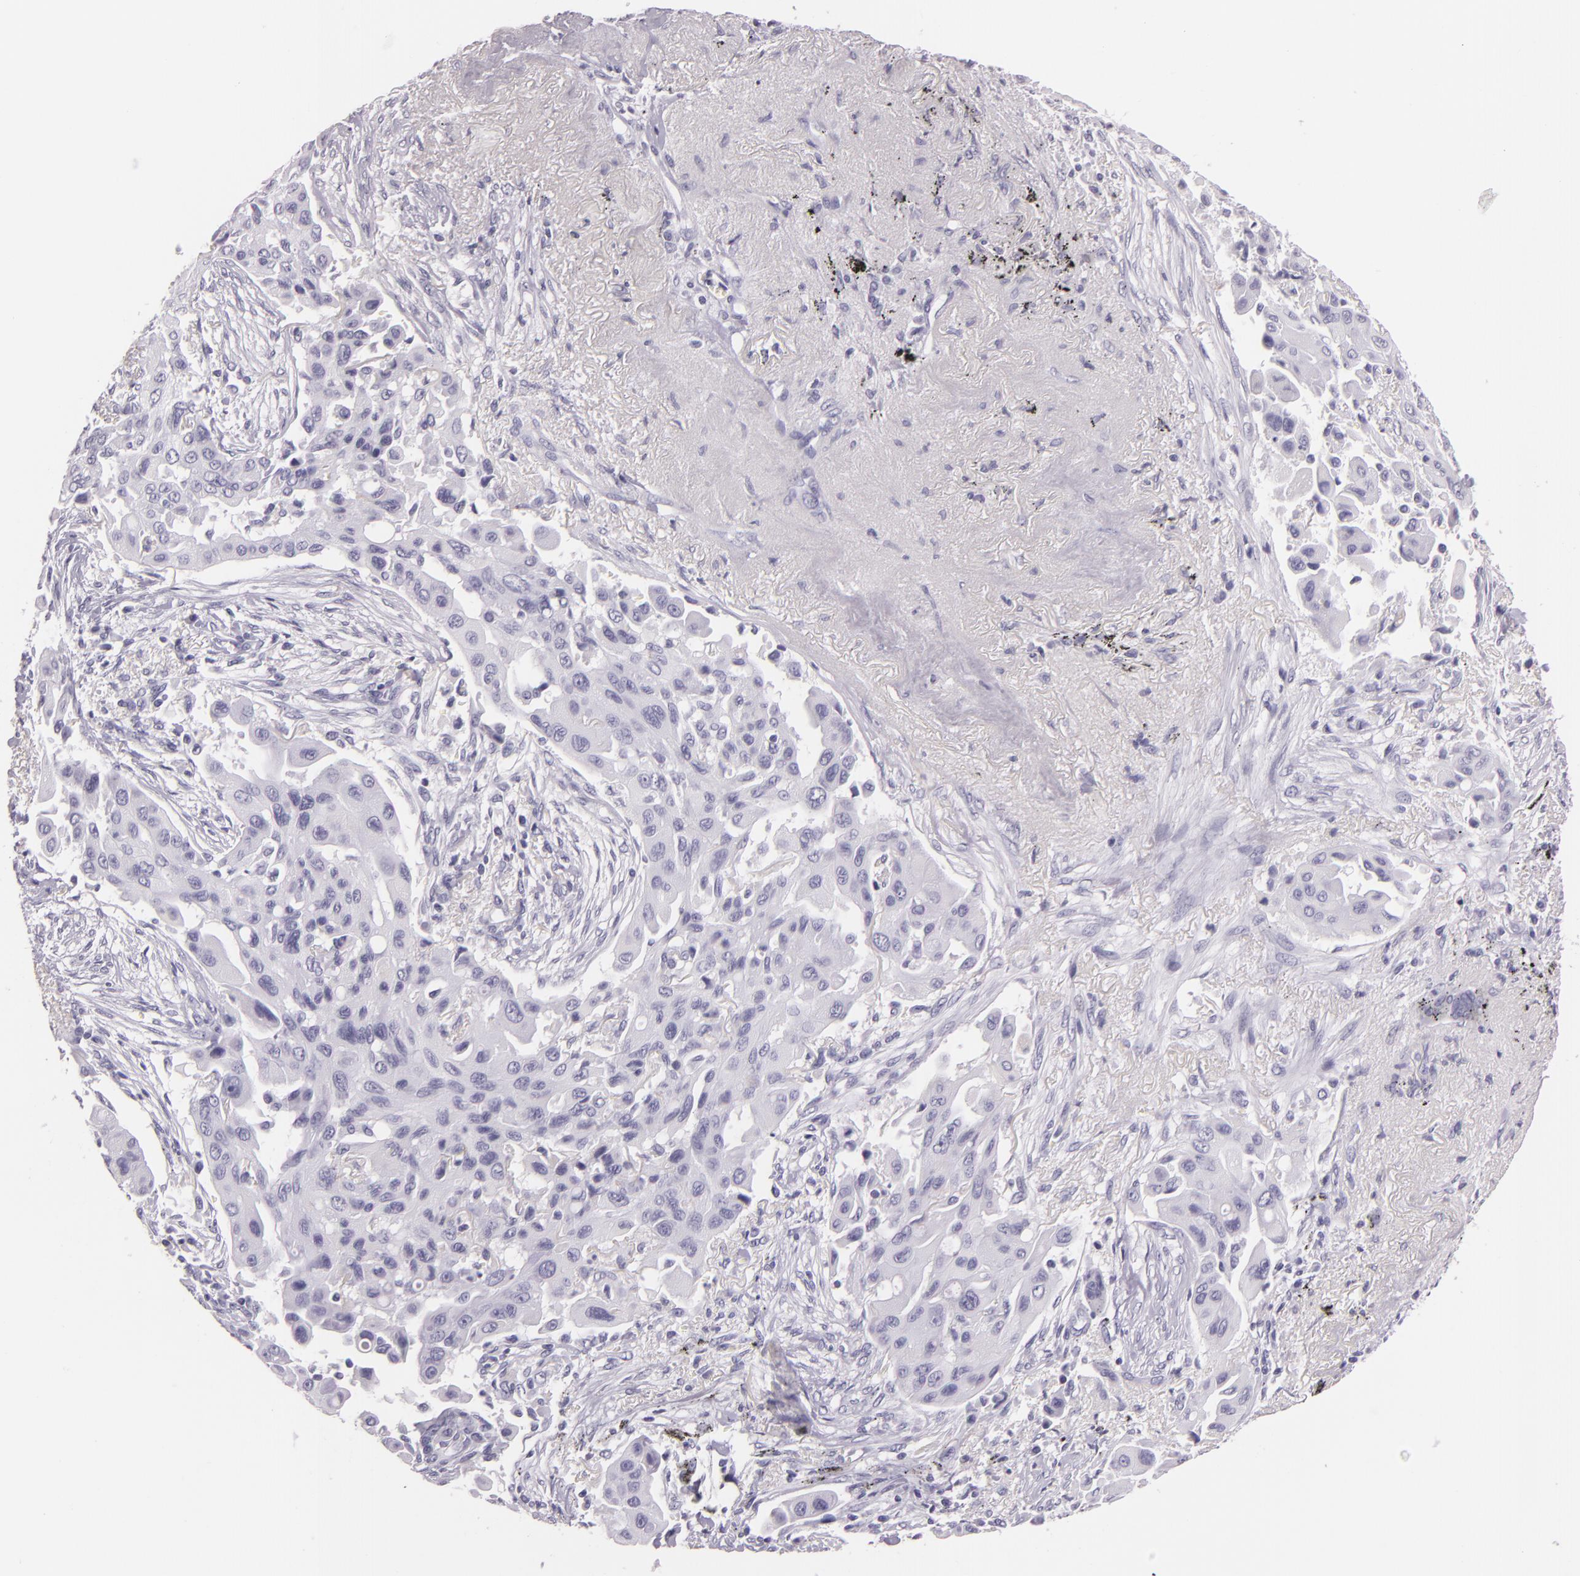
{"staining": {"intensity": "negative", "quantity": "none", "location": "none"}, "tissue": "lung cancer", "cell_type": "Tumor cells", "image_type": "cancer", "snomed": [{"axis": "morphology", "description": "Adenocarcinoma, NOS"}, {"axis": "topography", "description": "Lung"}], "caption": "Lung cancer was stained to show a protein in brown. There is no significant staining in tumor cells.", "gene": "DLG4", "patient": {"sex": "male", "age": 68}}